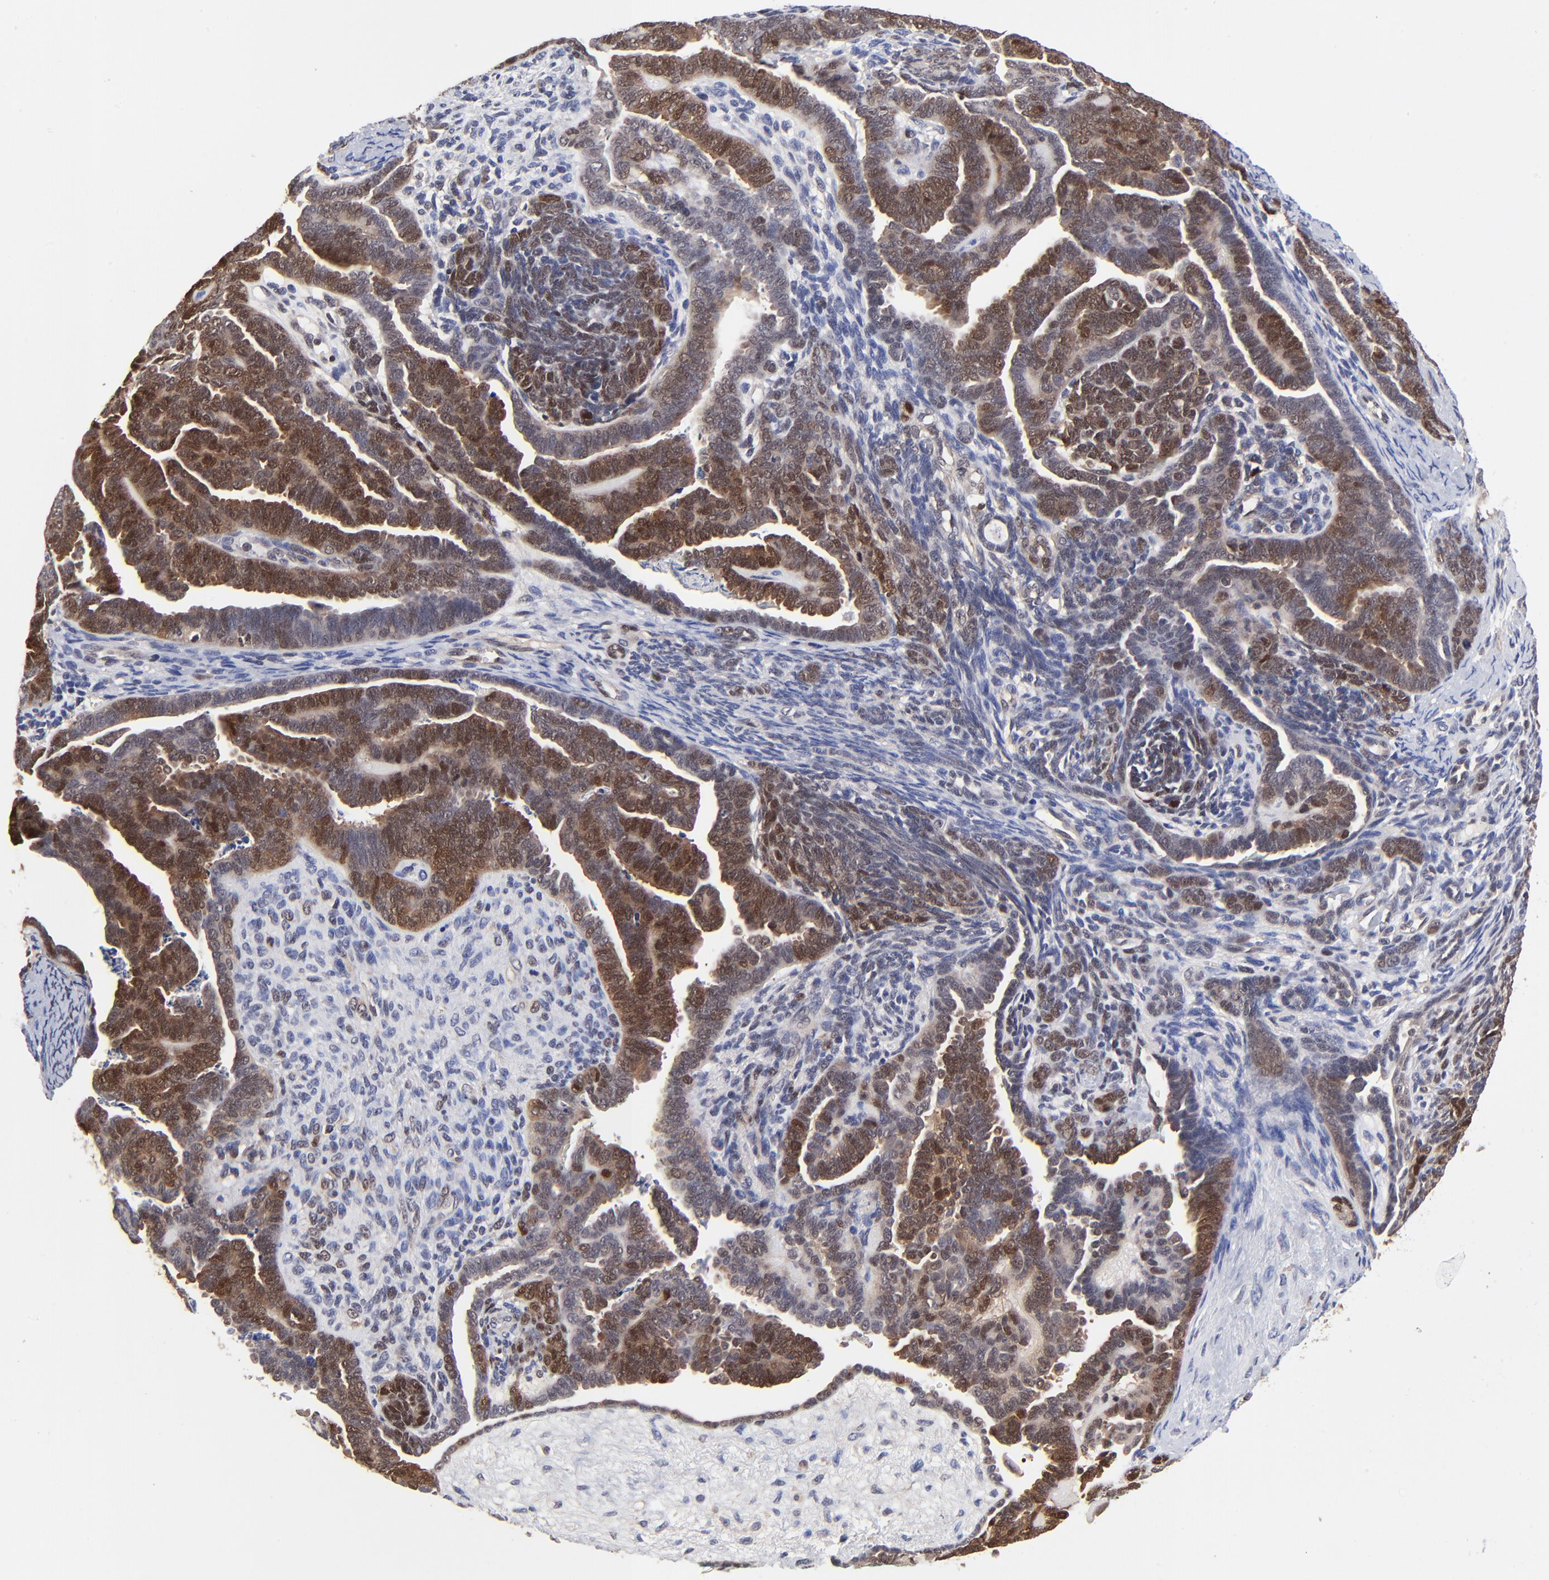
{"staining": {"intensity": "moderate", "quantity": "25%-75%", "location": "cytoplasmic/membranous,nuclear"}, "tissue": "endometrial cancer", "cell_type": "Tumor cells", "image_type": "cancer", "snomed": [{"axis": "morphology", "description": "Neoplasm, malignant, NOS"}, {"axis": "topography", "description": "Endometrium"}], "caption": "Endometrial cancer stained for a protein (brown) exhibits moderate cytoplasmic/membranous and nuclear positive expression in about 25%-75% of tumor cells.", "gene": "DCTPP1", "patient": {"sex": "female", "age": 74}}